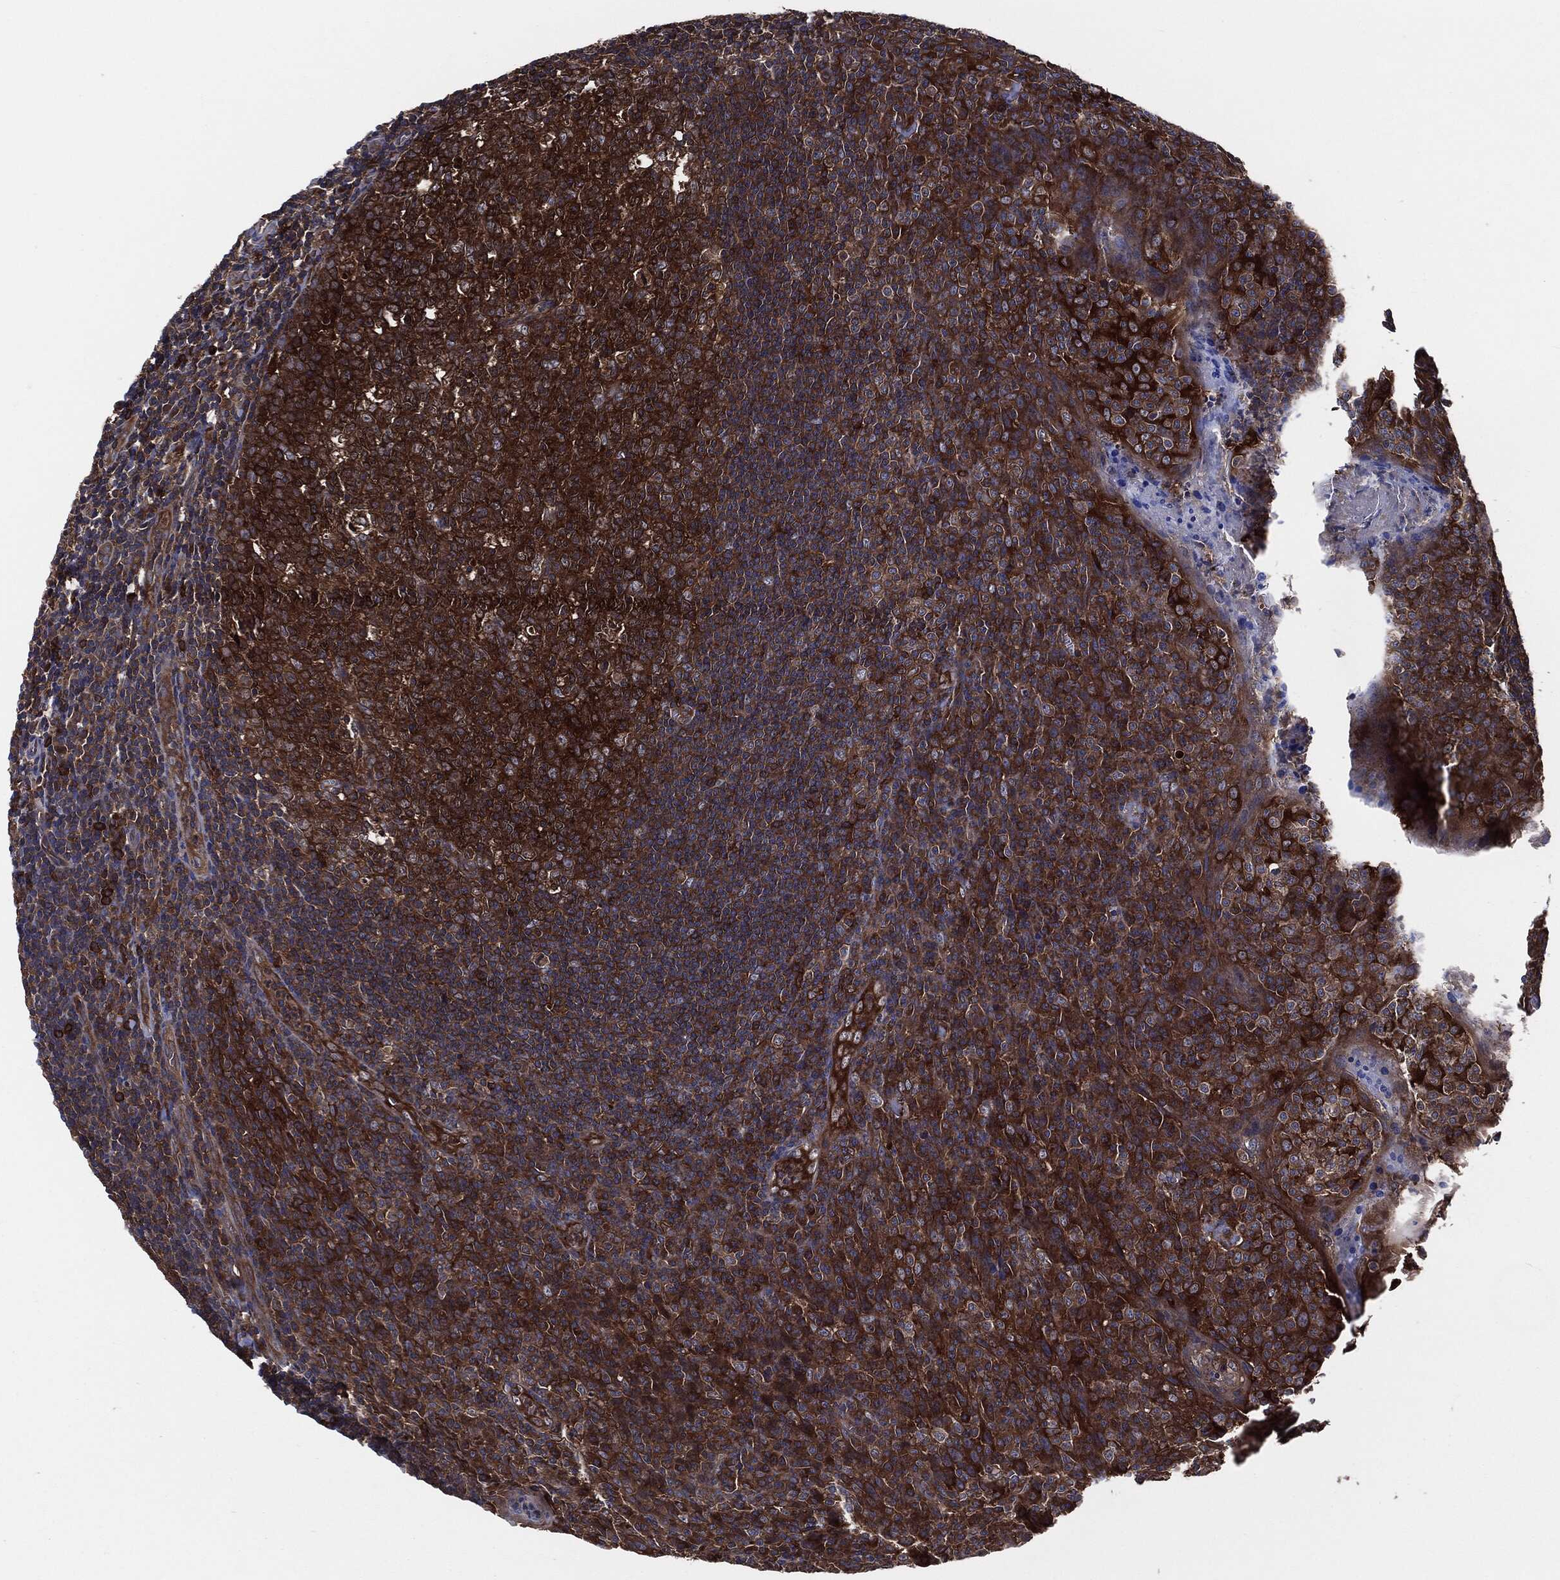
{"staining": {"intensity": "strong", "quantity": ">75%", "location": "cytoplasmic/membranous"}, "tissue": "tonsil", "cell_type": "Germinal center cells", "image_type": "normal", "snomed": [{"axis": "morphology", "description": "Normal tissue, NOS"}, {"axis": "topography", "description": "Tonsil"}], "caption": "A brown stain shows strong cytoplasmic/membranous positivity of a protein in germinal center cells of normal human tonsil. (IHC, brightfield microscopy, high magnification).", "gene": "XPNPEP1", "patient": {"sex": "male", "age": 20}}